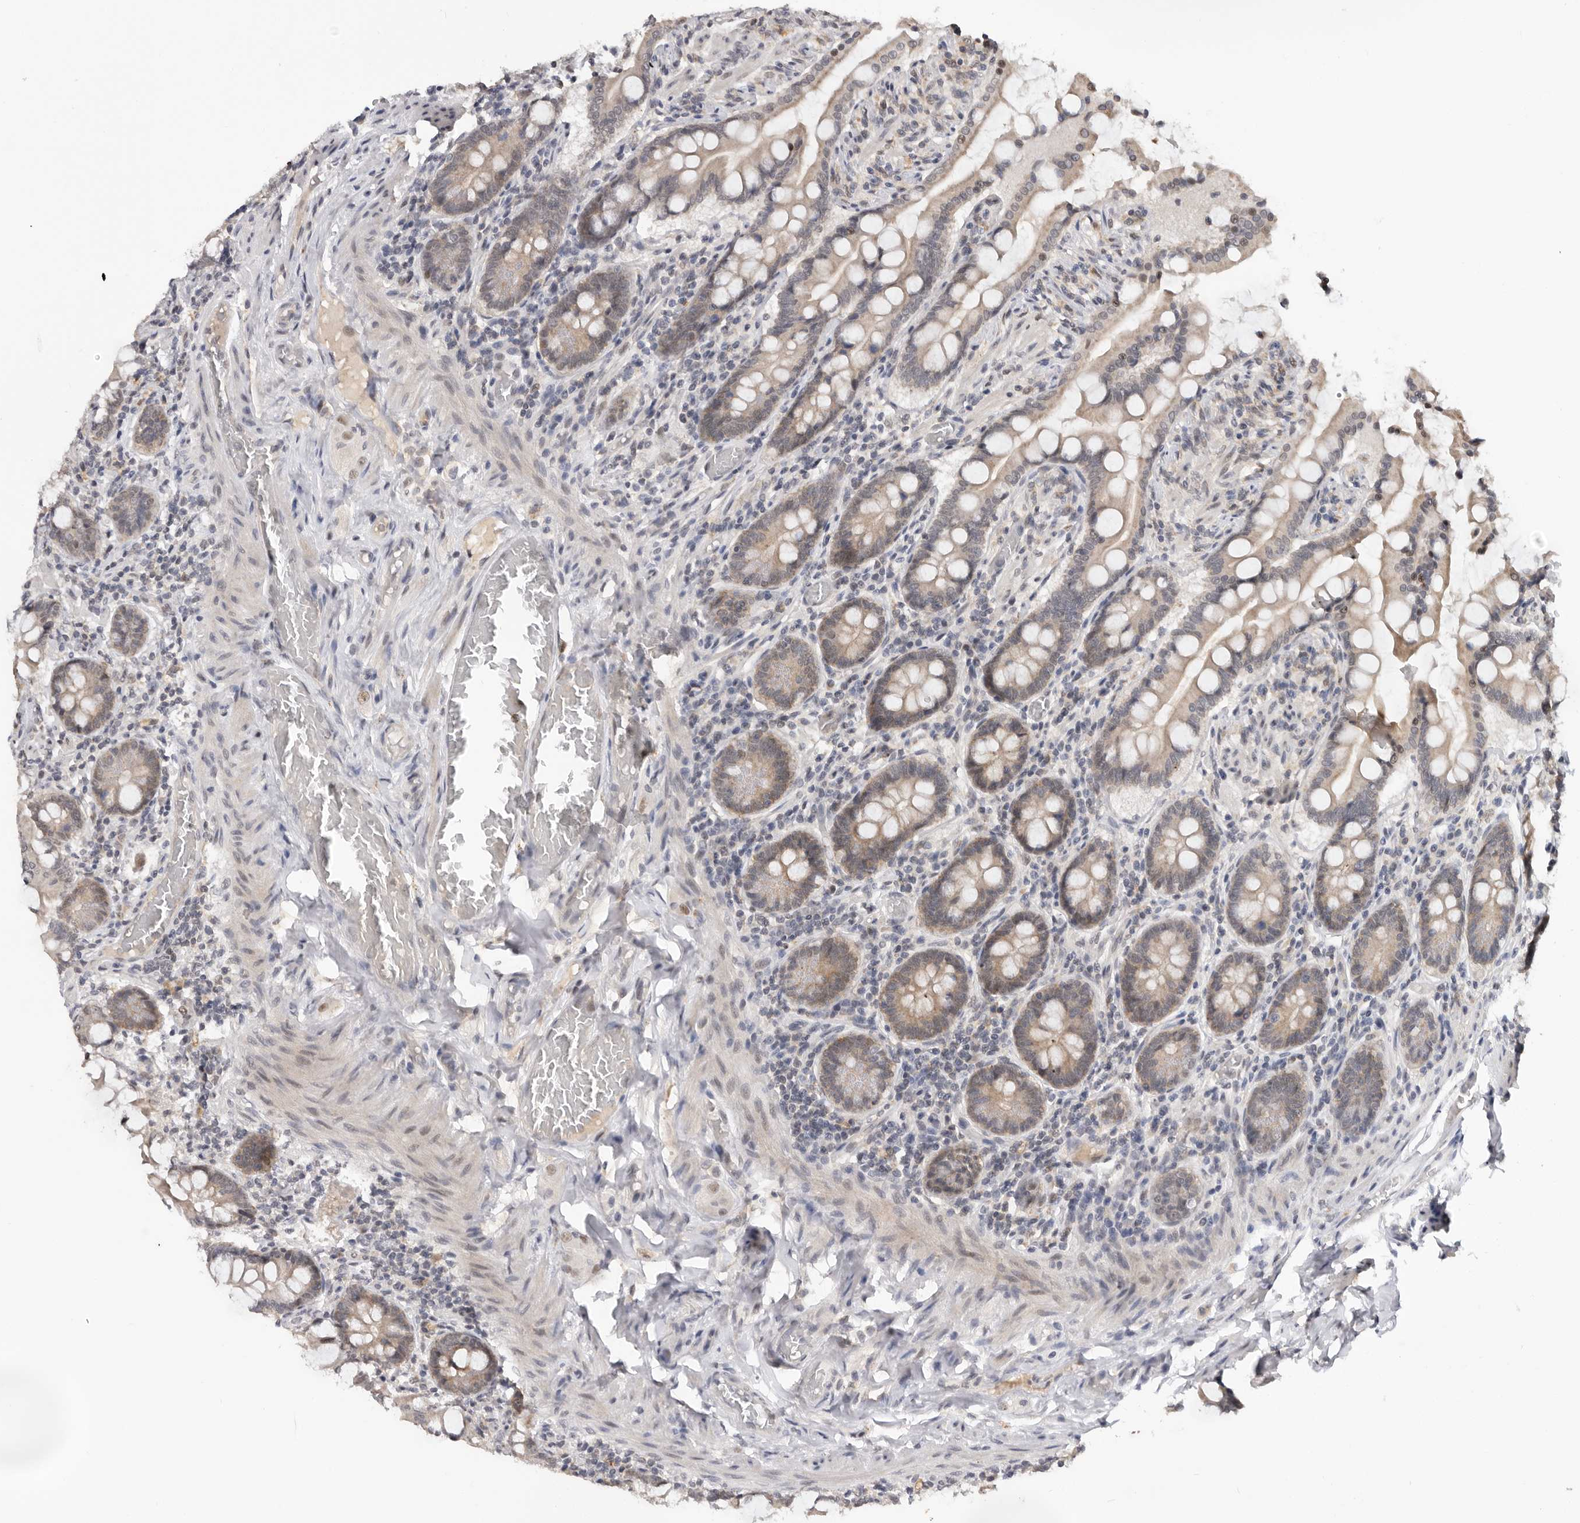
{"staining": {"intensity": "moderate", "quantity": "25%-75%", "location": "cytoplasmic/membranous,nuclear"}, "tissue": "small intestine", "cell_type": "Glandular cells", "image_type": "normal", "snomed": [{"axis": "morphology", "description": "Normal tissue, NOS"}, {"axis": "topography", "description": "Small intestine"}], "caption": "IHC photomicrograph of unremarkable small intestine stained for a protein (brown), which displays medium levels of moderate cytoplasmic/membranous,nuclear staining in about 25%-75% of glandular cells.", "gene": "BRCA2", "patient": {"sex": "male", "age": 41}}